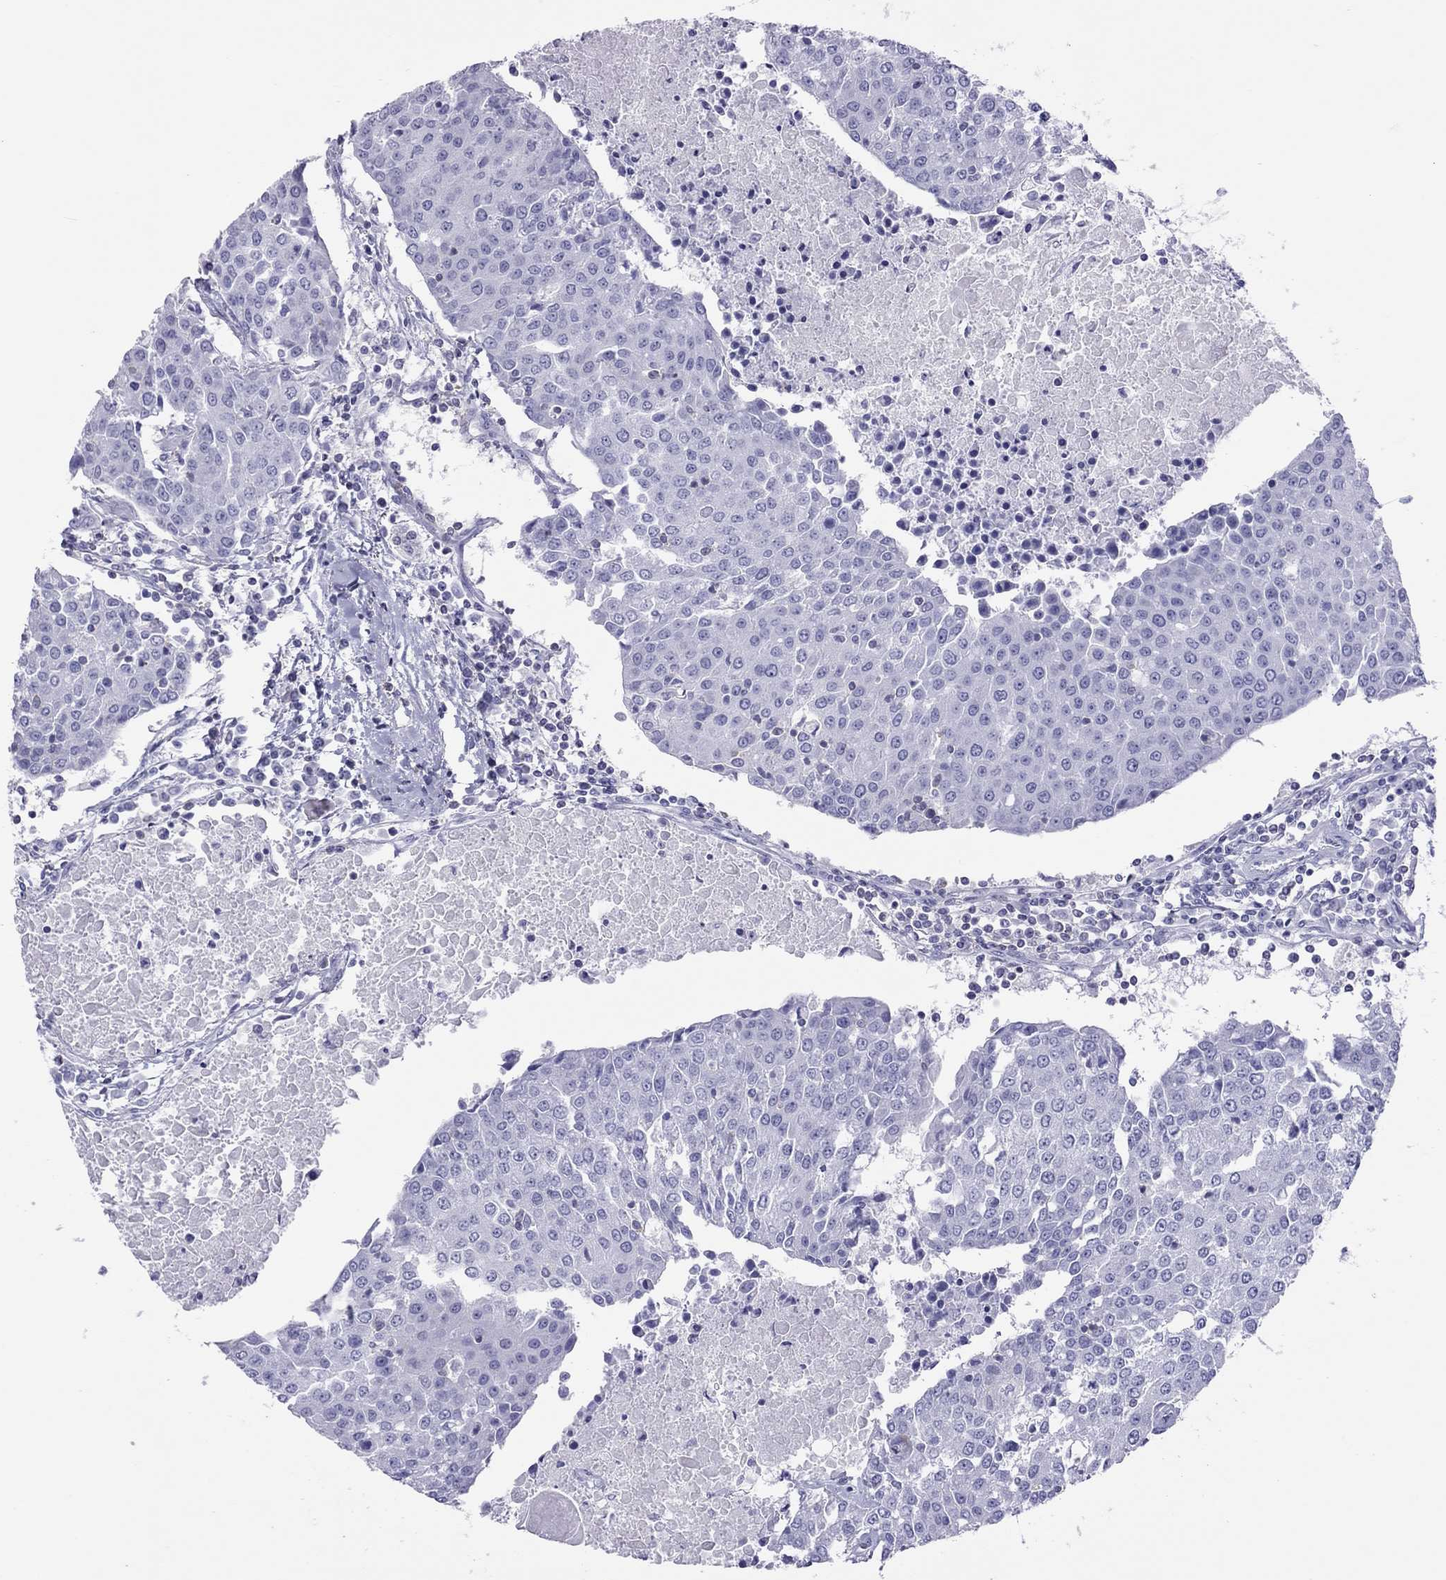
{"staining": {"intensity": "negative", "quantity": "none", "location": "none"}, "tissue": "urothelial cancer", "cell_type": "Tumor cells", "image_type": "cancer", "snomed": [{"axis": "morphology", "description": "Urothelial carcinoma, High grade"}, {"axis": "topography", "description": "Urinary bladder"}], "caption": "DAB (3,3'-diaminobenzidine) immunohistochemical staining of human urothelial carcinoma (high-grade) shows no significant positivity in tumor cells.", "gene": "STAG3", "patient": {"sex": "female", "age": 85}}